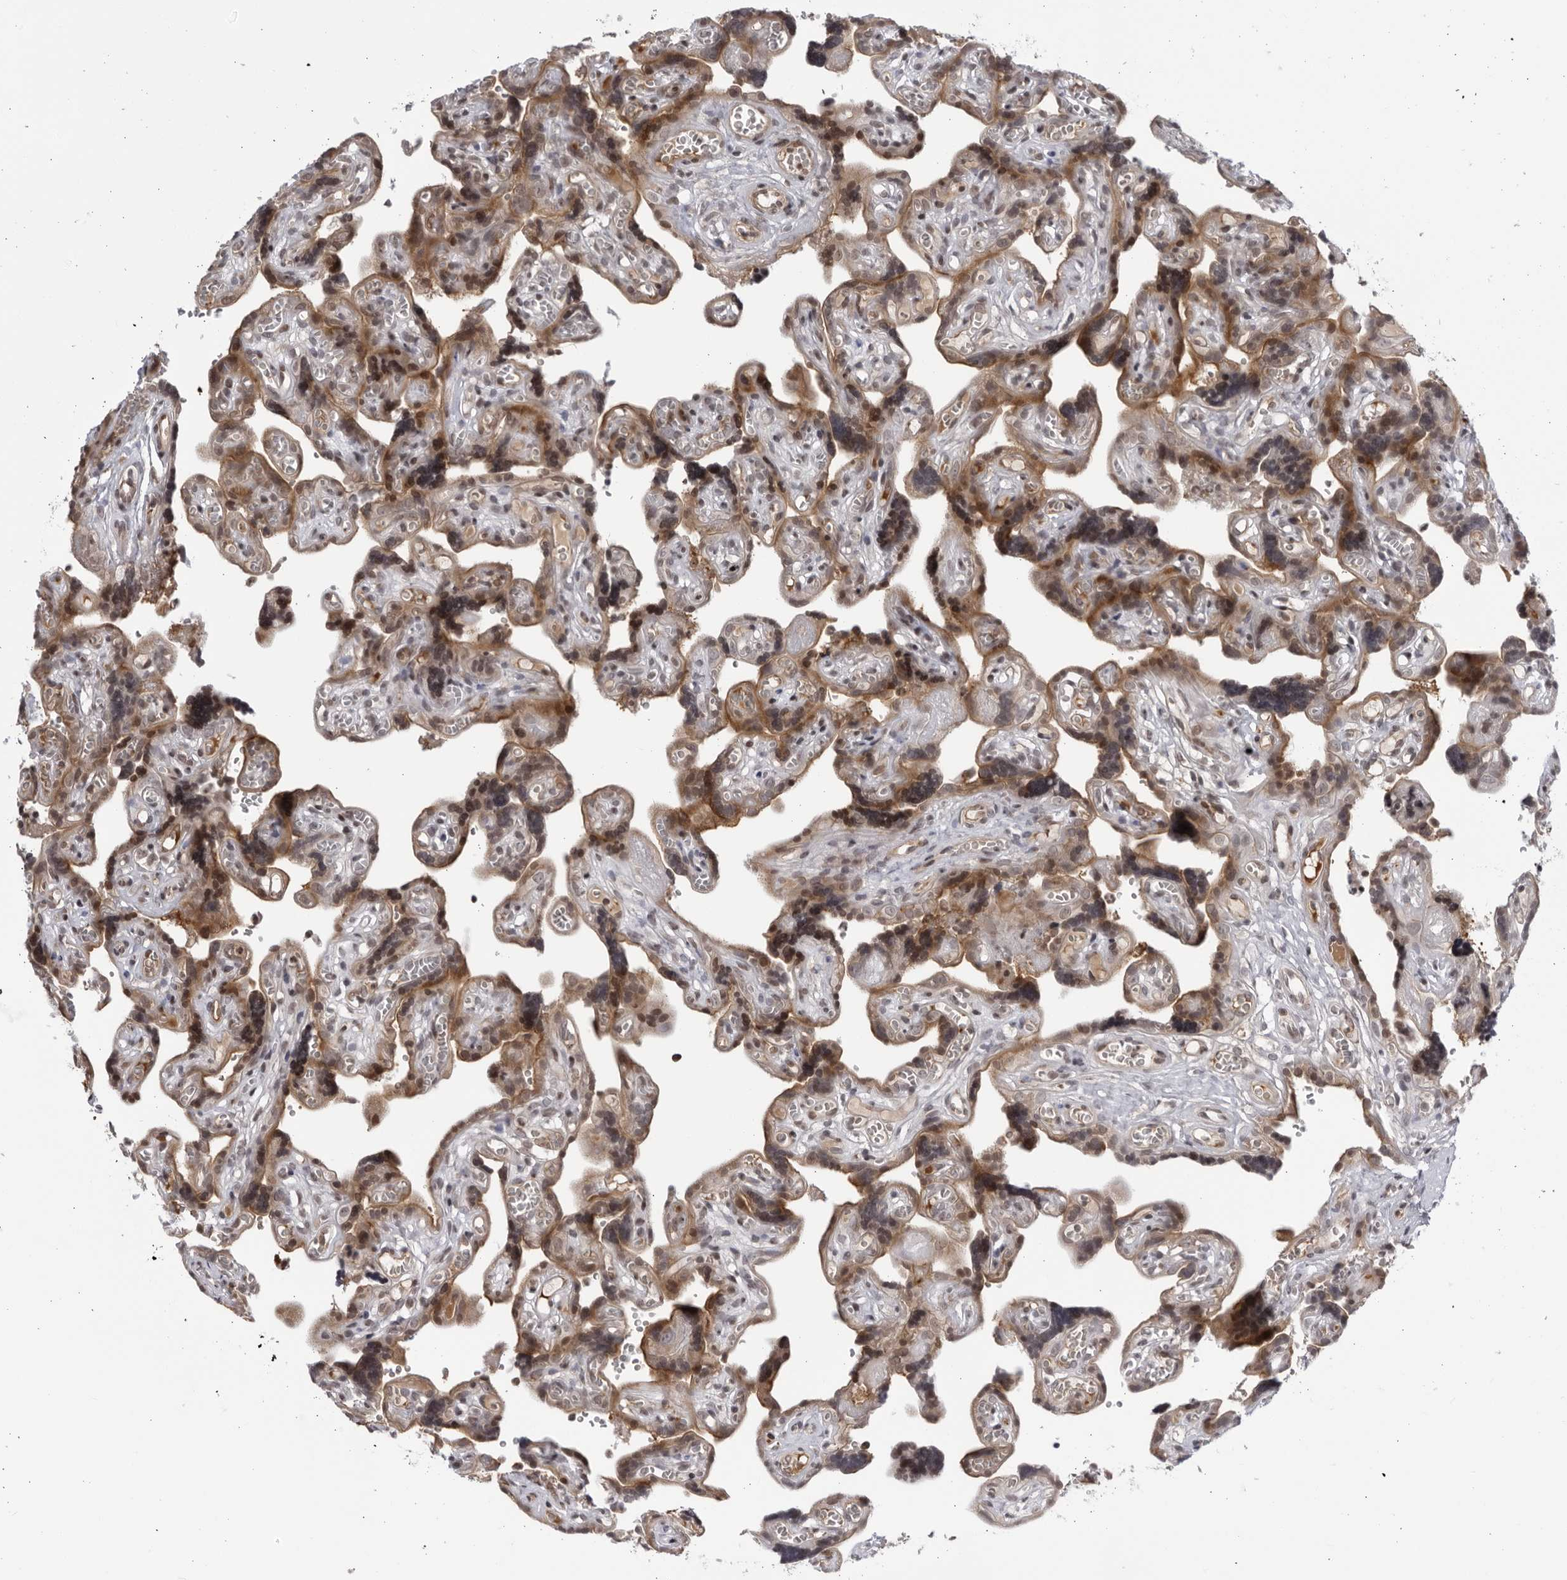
{"staining": {"intensity": "moderate", "quantity": ">75%", "location": "cytoplasmic/membranous,nuclear"}, "tissue": "placenta", "cell_type": "Decidual cells", "image_type": "normal", "snomed": [{"axis": "morphology", "description": "Normal tissue, NOS"}, {"axis": "topography", "description": "Placenta"}], "caption": "This is a histology image of IHC staining of benign placenta, which shows moderate expression in the cytoplasmic/membranous,nuclear of decidual cells.", "gene": "DTL", "patient": {"sex": "female", "age": 30}}